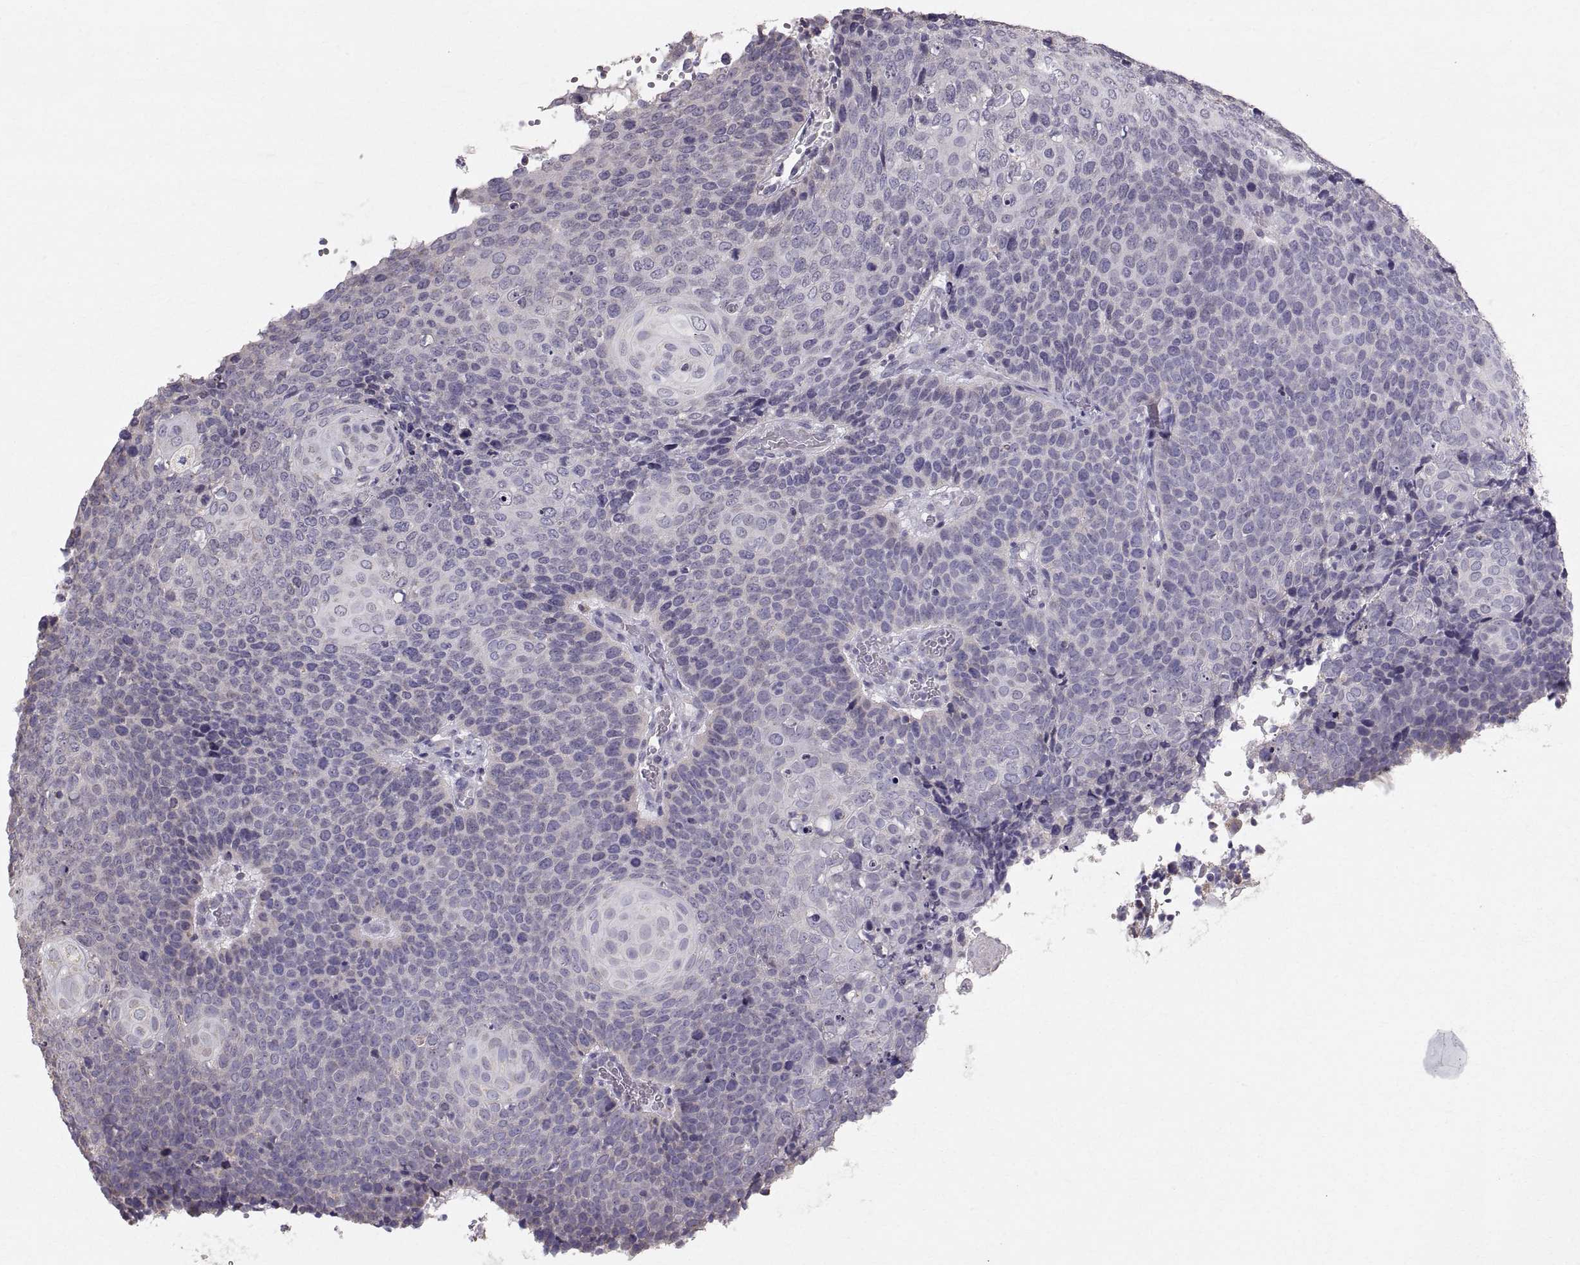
{"staining": {"intensity": "negative", "quantity": "none", "location": "none"}, "tissue": "cervical cancer", "cell_type": "Tumor cells", "image_type": "cancer", "snomed": [{"axis": "morphology", "description": "Squamous cell carcinoma, NOS"}, {"axis": "topography", "description": "Cervix"}], "caption": "Human squamous cell carcinoma (cervical) stained for a protein using immunohistochemistry (IHC) displays no staining in tumor cells.", "gene": "STMND1", "patient": {"sex": "female", "age": 39}}